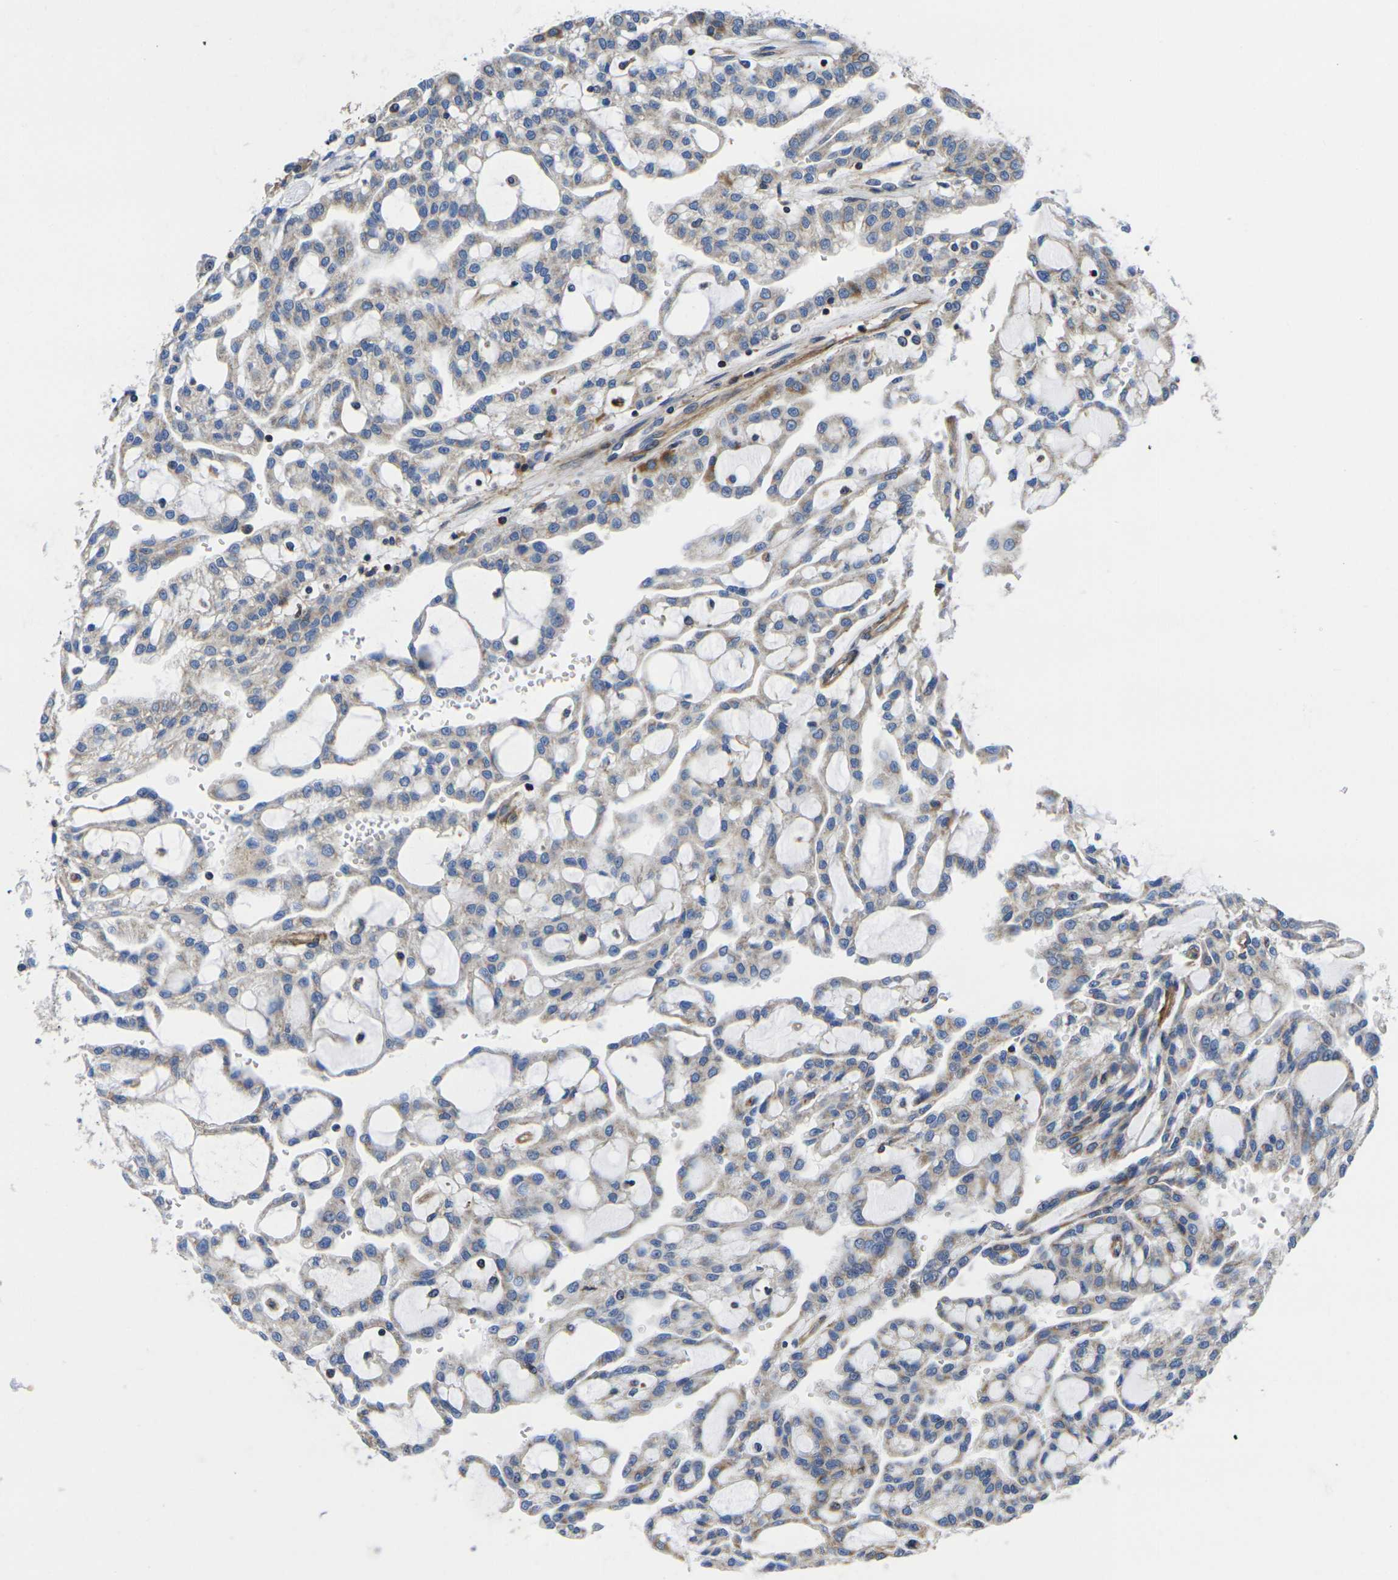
{"staining": {"intensity": "weak", "quantity": "25%-75%", "location": "cytoplasmic/membranous"}, "tissue": "renal cancer", "cell_type": "Tumor cells", "image_type": "cancer", "snomed": [{"axis": "morphology", "description": "Adenocarcinoma, NOS"}, {"axis": "topography", "description": "Kidney"}], "caption": "This histopathology image demonstrates immunohistochemistry staining of renal cancer (adenocarcinoma), with low weak cytoplasmic/membranous expression in approximately 25%-75% of tumor cells.", "gene": "GPR4", "patient": {"sex": "male", "age": 63}}